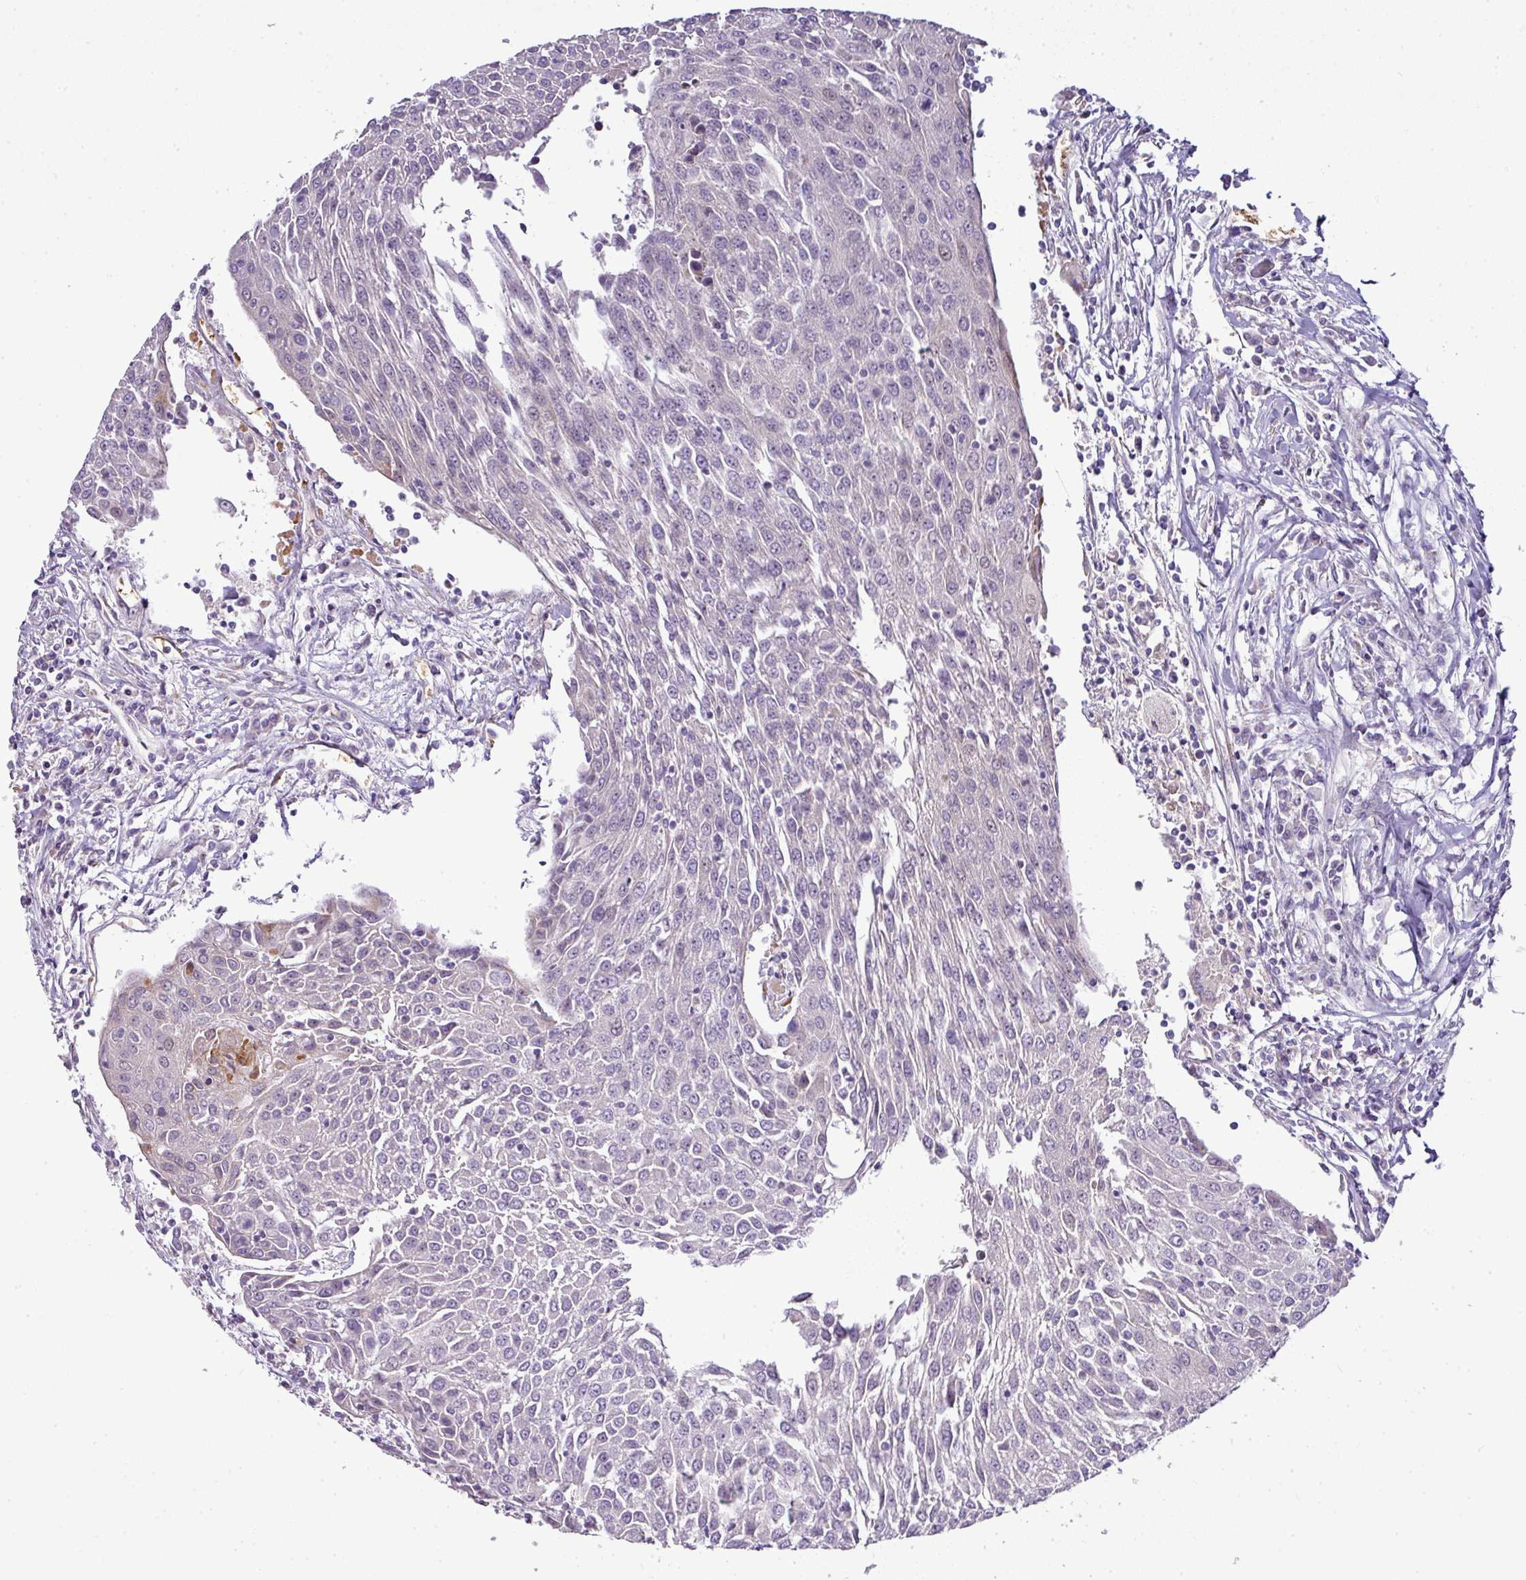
{"staining": {"intensity": "negative", "quantity": "none", "location": "none"}, "tissue": "urothelial cancer", "cell_type": "Tumor cells", "image_type": "cancer", "snomed": [{"axis": "morphology", "description": "Urothelial carcinoma, High grade"}, {"axis": "topography", "description": "Urinary bladder"}], "caption": "An image of high-grade urothelial carcinoma stained for a protein displays no brown staining in tumor cells.", "gene": "ATP6V1F", "patient": {"sex": "female", "age": 85}}